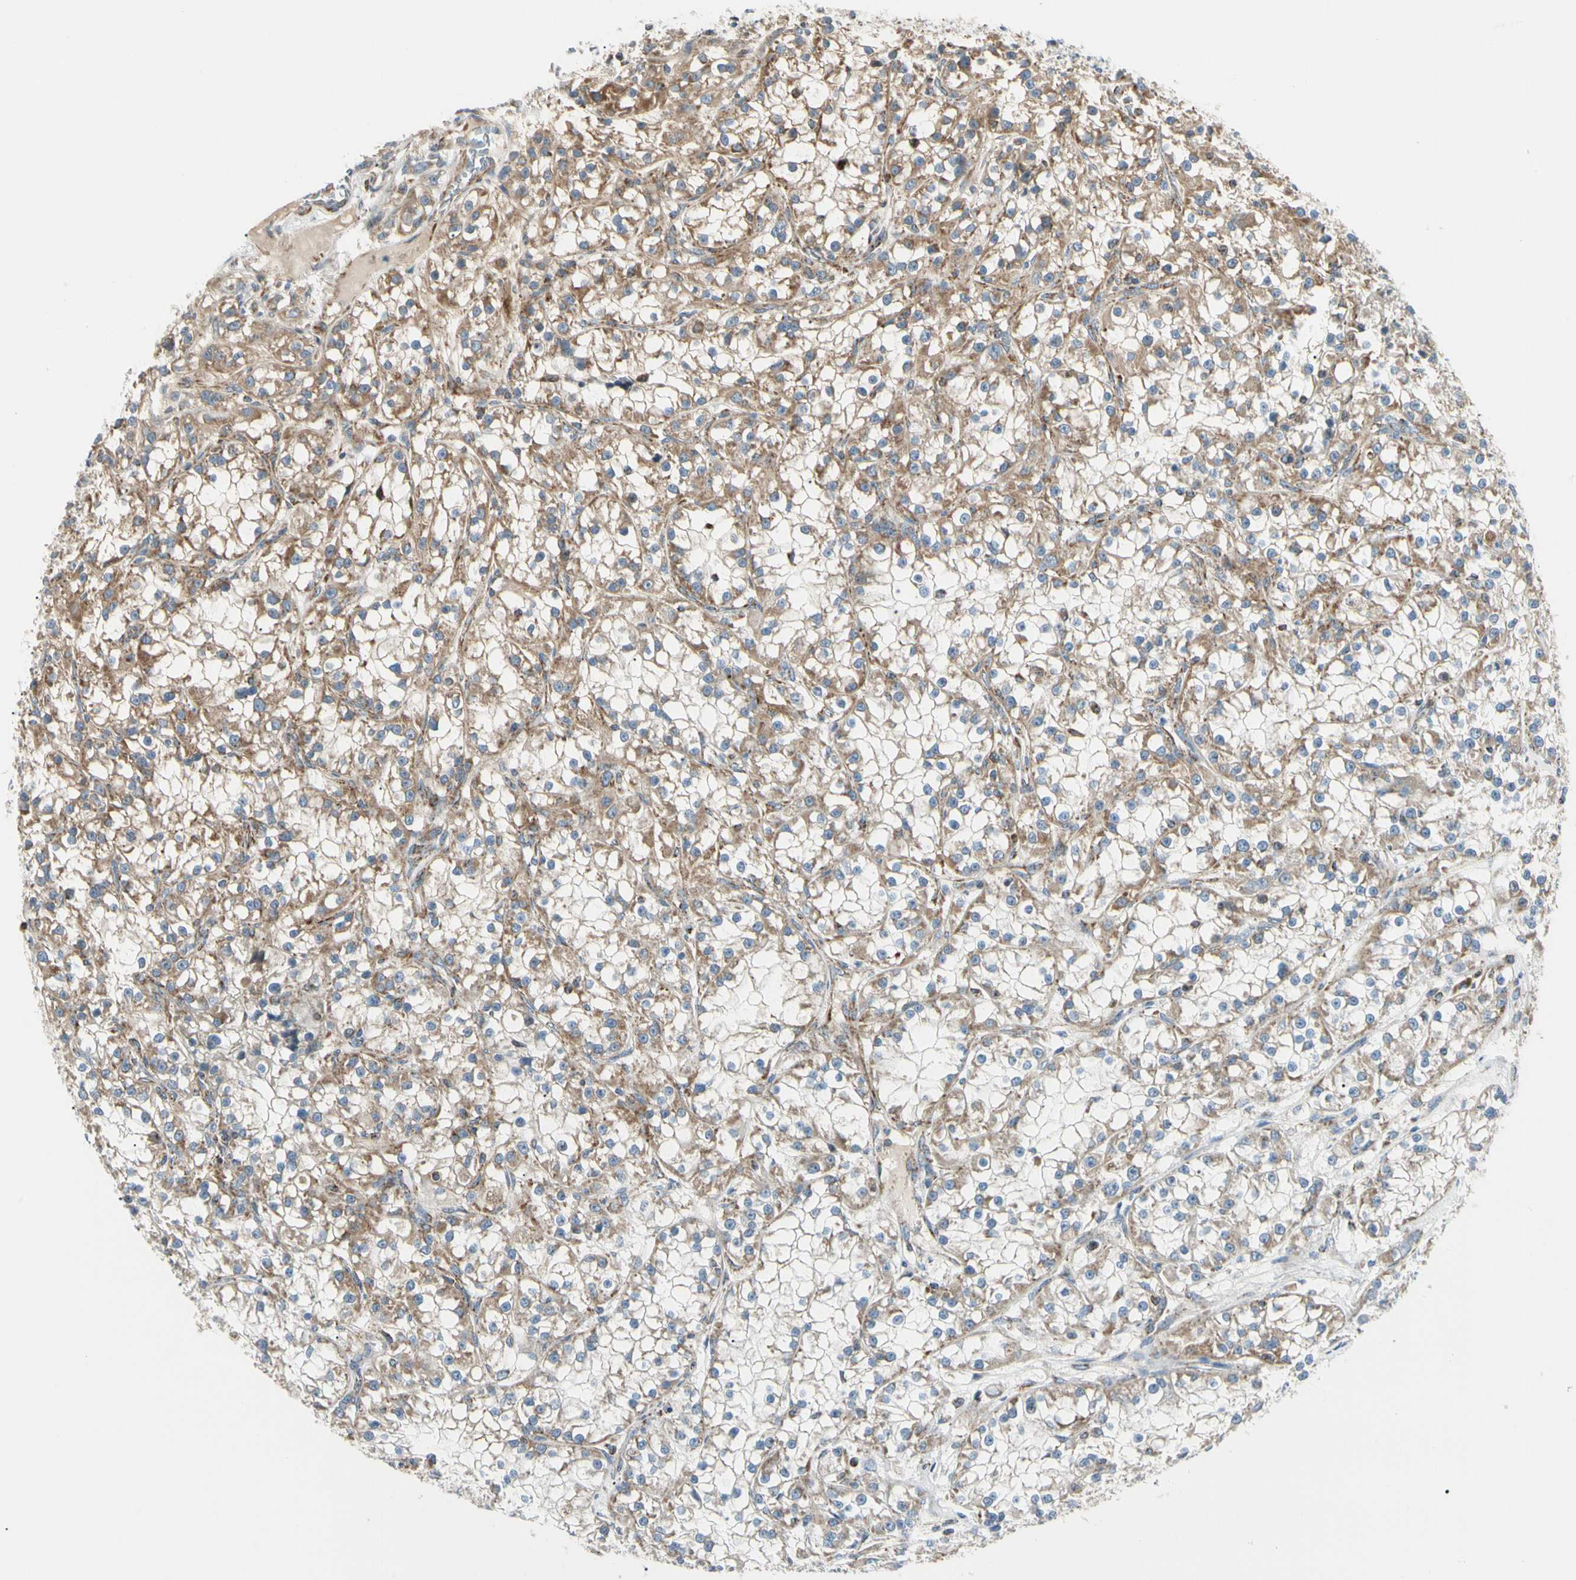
{"staining": {"intensity": "moderate", "quantity": "25%-75%", "location": "cytoplasmic/membranous"}, "tissue": "renal cancer", "cell_type": "Tumor cells", "image_type": "cancer", "snomed": [{"axis": "morphology", "description": "Adenocarcinoma, NOS"}, {"axis": "topography", "description": "Kidney"}], "caption": "Protein staining of renal adenocarcinoma tissue shows moderate cytoplasmic/membranous positivity in about 25%-75% of tumor cells.", "gene": "TBC1D10A", "patient": {"sex": "female", "age": 52}}